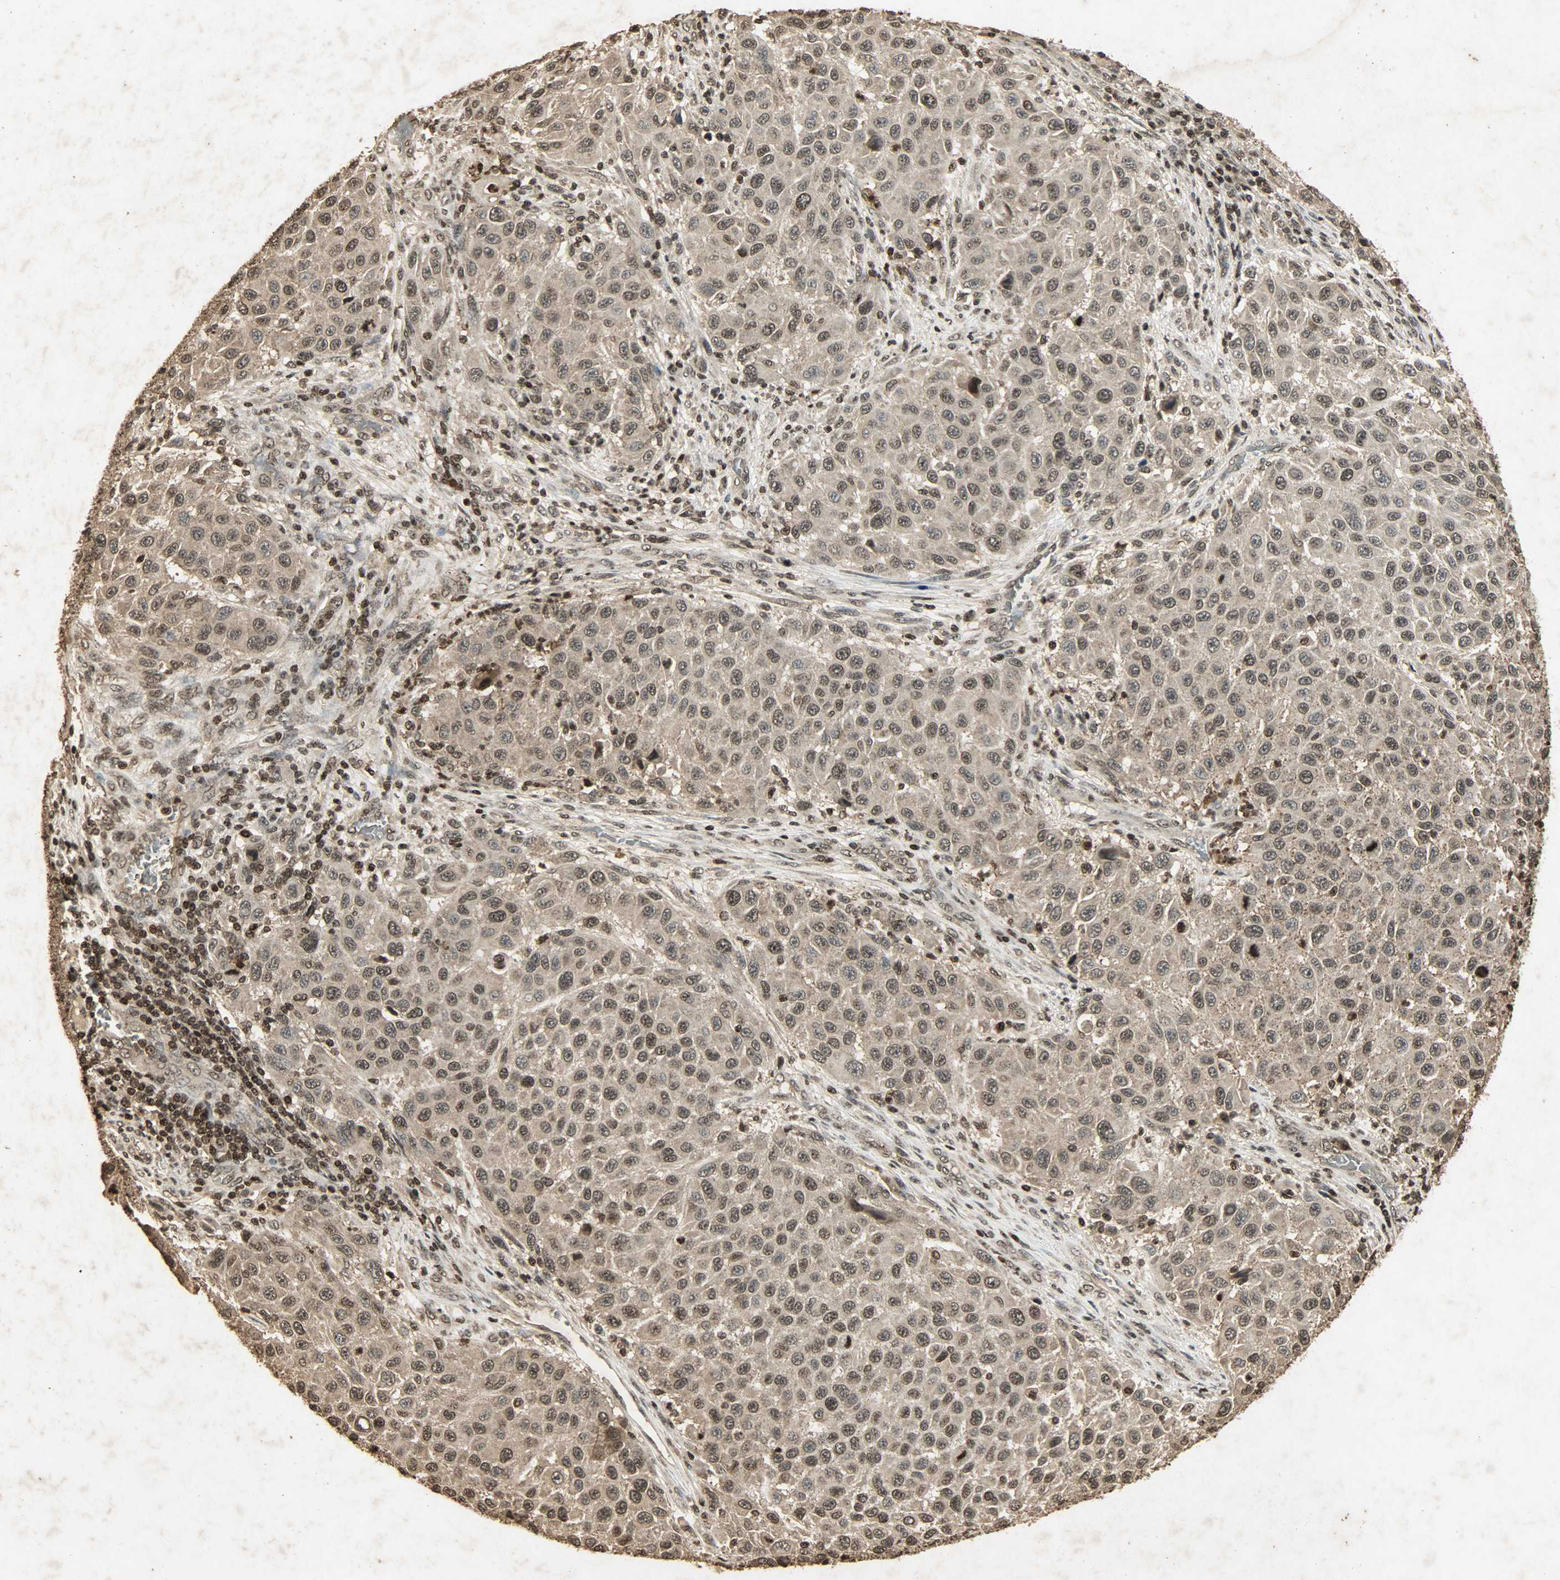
{"staining": {"intensity": "moderate", "quantity": ">75%", "location": "cytoplasmic/membranous,nuclear"}, "tissue": "melanoma", "cell_type": "Tumor cells", "image_type": "cancer", "snomed": [{"axis": "morphology", "description": "Malignant melanoma, Metastatic site"}, {"axis": "topography", "description": "Lymph node"}], "caption": "Immunohistochemical staining of human melanoma demonstrates medium levels of moderate cytoplasmic/membranous and nuclear positivity in about >75% of tumor cells.", "gene": "PPP3R1", "patient": {"sex": "male", "age": 61}}